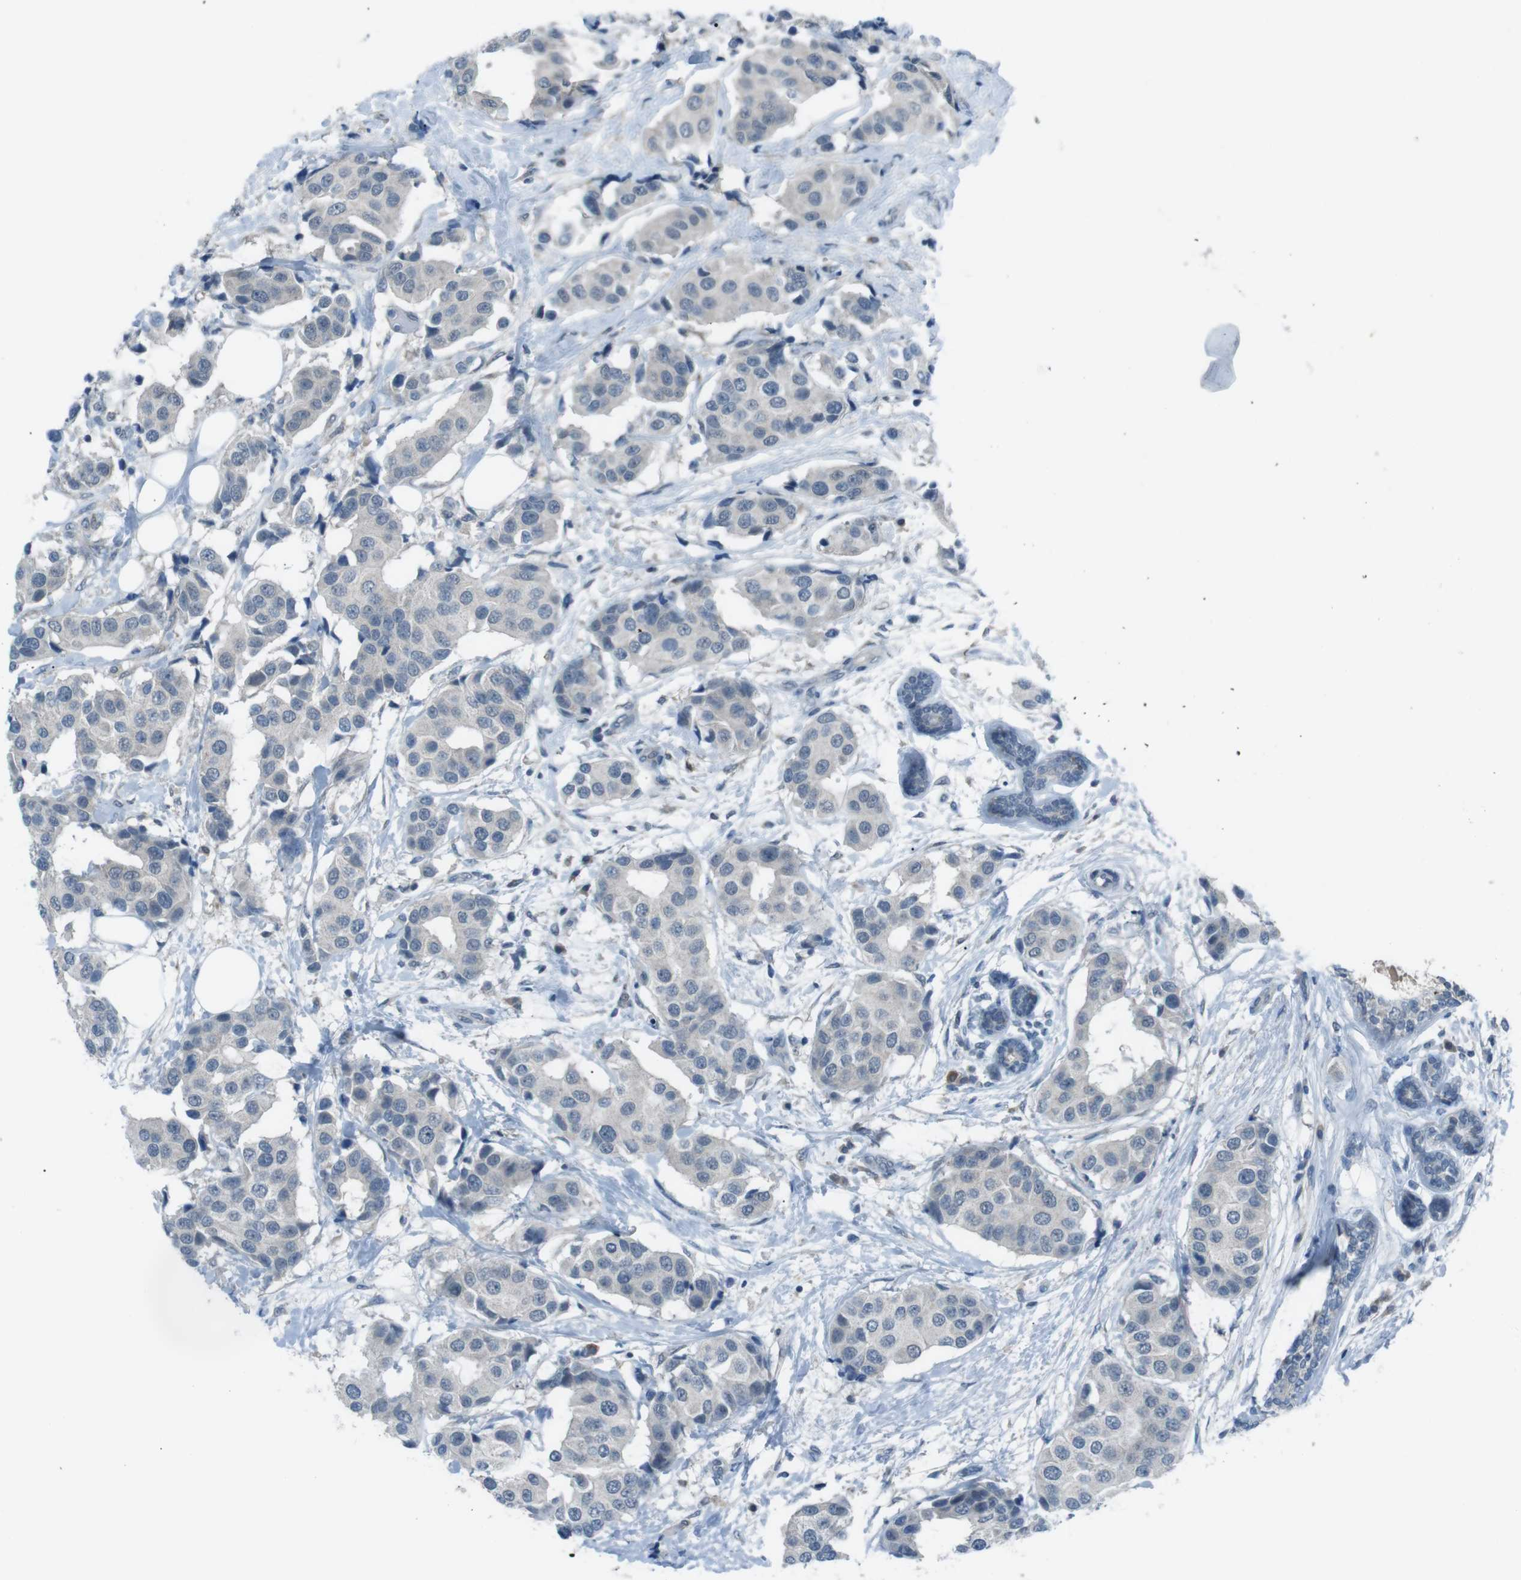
{"staining": {"intensity": "negative", "quantity": "none", "location": "none"}, "tissue": "breast cancer", "cell_type": "Tumor cells", "image_type": "cancer", "snomed": [{"axis": "morphology", "description": "Normal tissue, NOS"}, {"axis": "morphology", "description": "Duct carcinoma"}, {"axis": "topography", "description": "Breast"}], "caption": "Tumor cells show no significant positivity in breast cancer (invasive ductal carcinoma).", "gene": "FCRLA", "patient": {"sex": "female", "age": 39}}